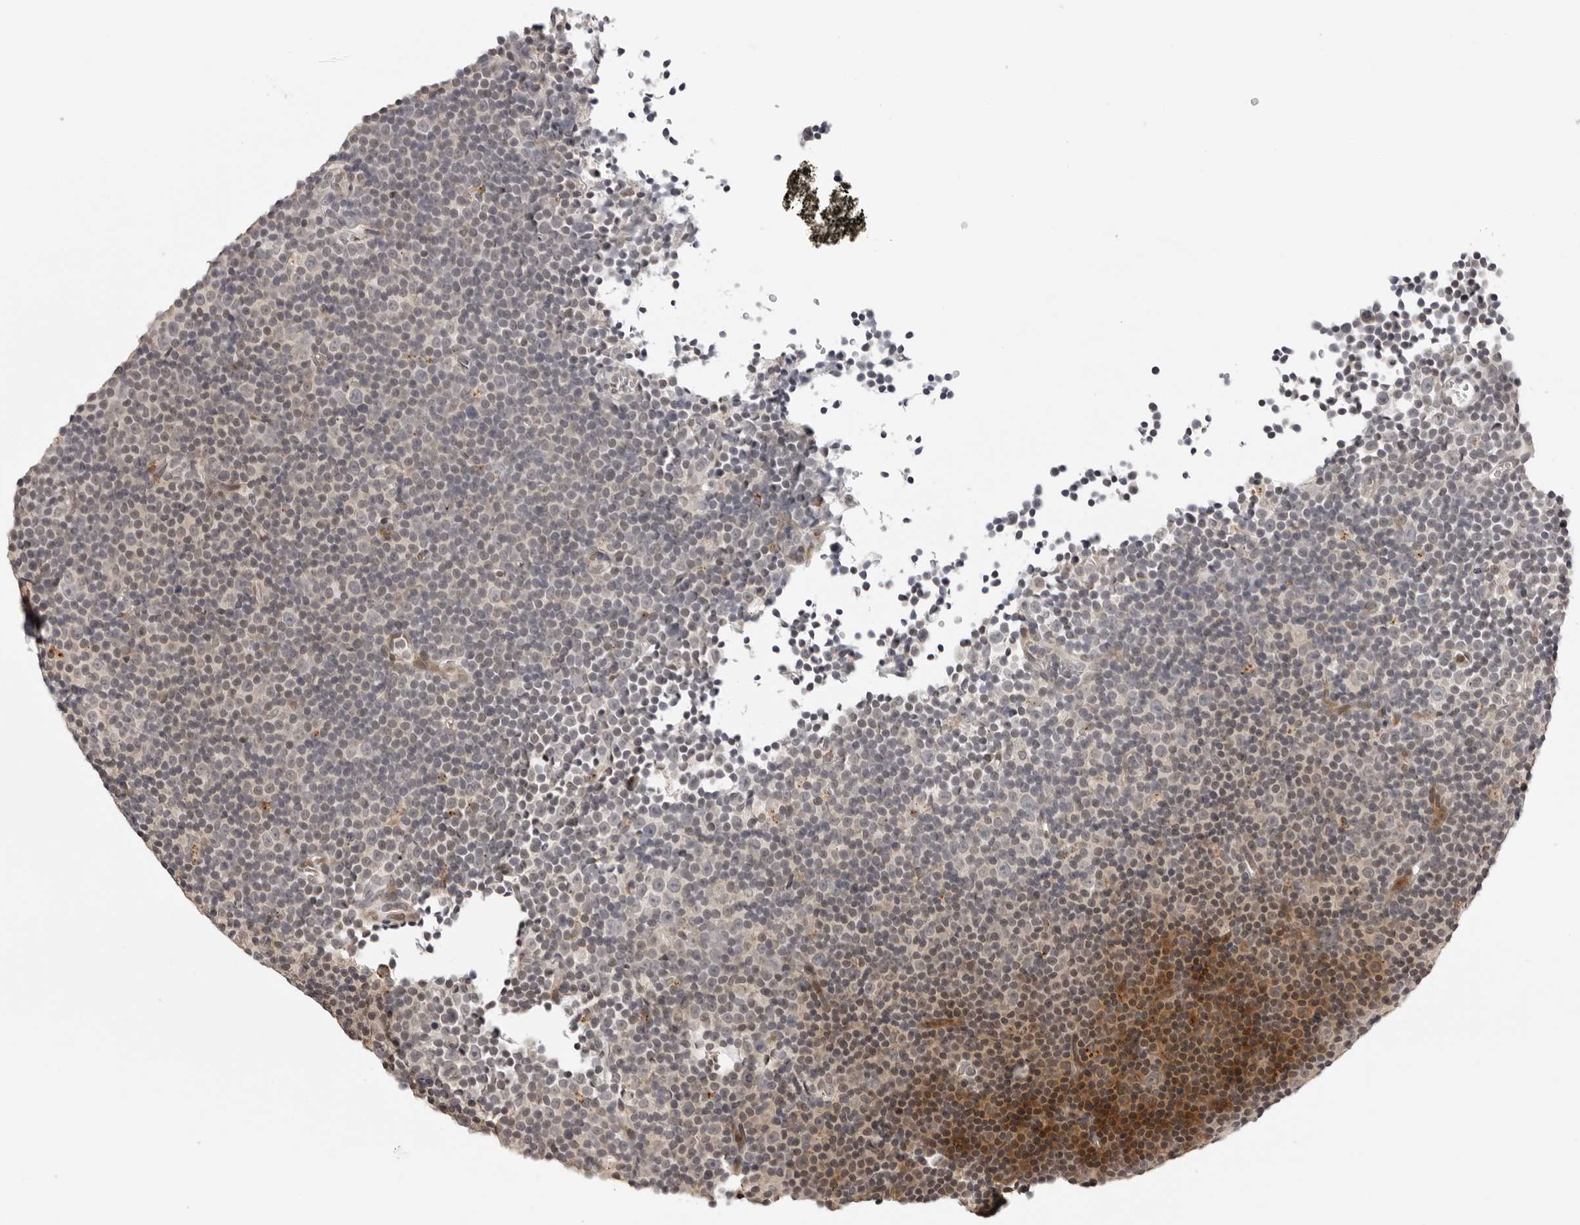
{"staining": {"intensity": "moderate", "quantity": "<25%", "location": "cytoplasmic/membranous,nuclear"}, "tissue": "lymphoma", "cell_type": "Tumor cells", "image_type": "cancer", "snomed": [{"axis": "morphology", "description": "Malignant lymphoma, non-Hodgkin's type, Low grade"}, {"axis": "topography", "description": "Lymph node"}], "caption": "Protein expression analysis of human lymphoma reveals moderate cytoplasmic/membranous and nuclear positivity in approximately <25% of tumor cells. Nuclei are stained in blue.", "gene": "PRUNE1", "patient": {"sex": "female", "age": 67}}